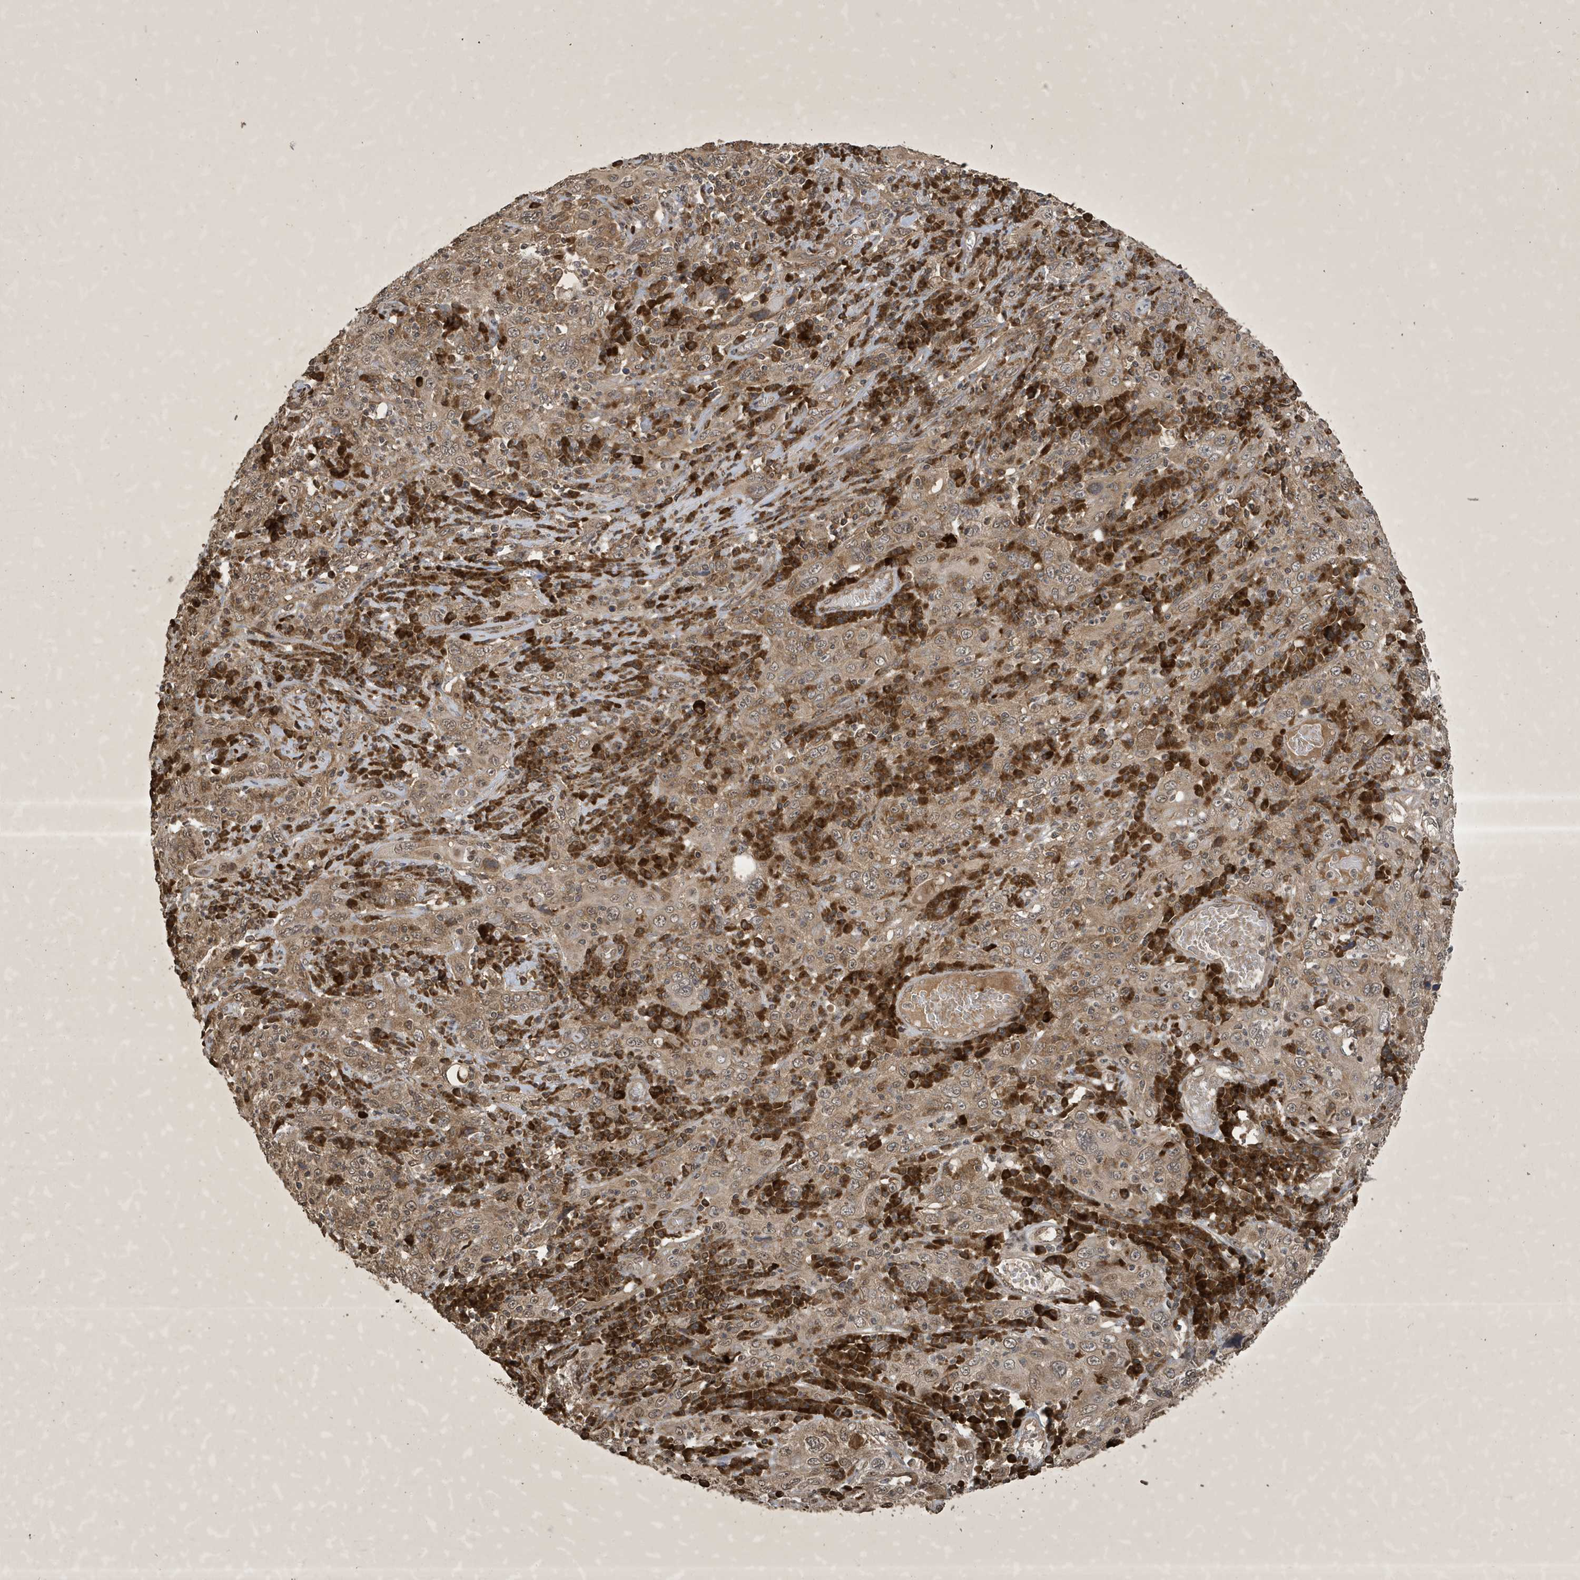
{"staining": {"intensity": "moderate", "quantity": ">75%", "location": "cytoplasmic/membranous,nuclear"}, "tissue": "cervical cancer", "cell_type": "Tumor cells", "image_type": "cancer", "snomed": [{"axis": "morphology", "description": "Squamous cell carcinoma, NOS"}, {"axis": "topography", "description": "Cervix"}], "caption": "Squamous cell carcinoma (cervical) stained for a protein (brown) demonstrates moderate cytoplasmic/membranous and nuclear positive expression in approximately >75% of tumor cells.", "gene": "STX10", "patient": {"sex": "female", "age": 46}}